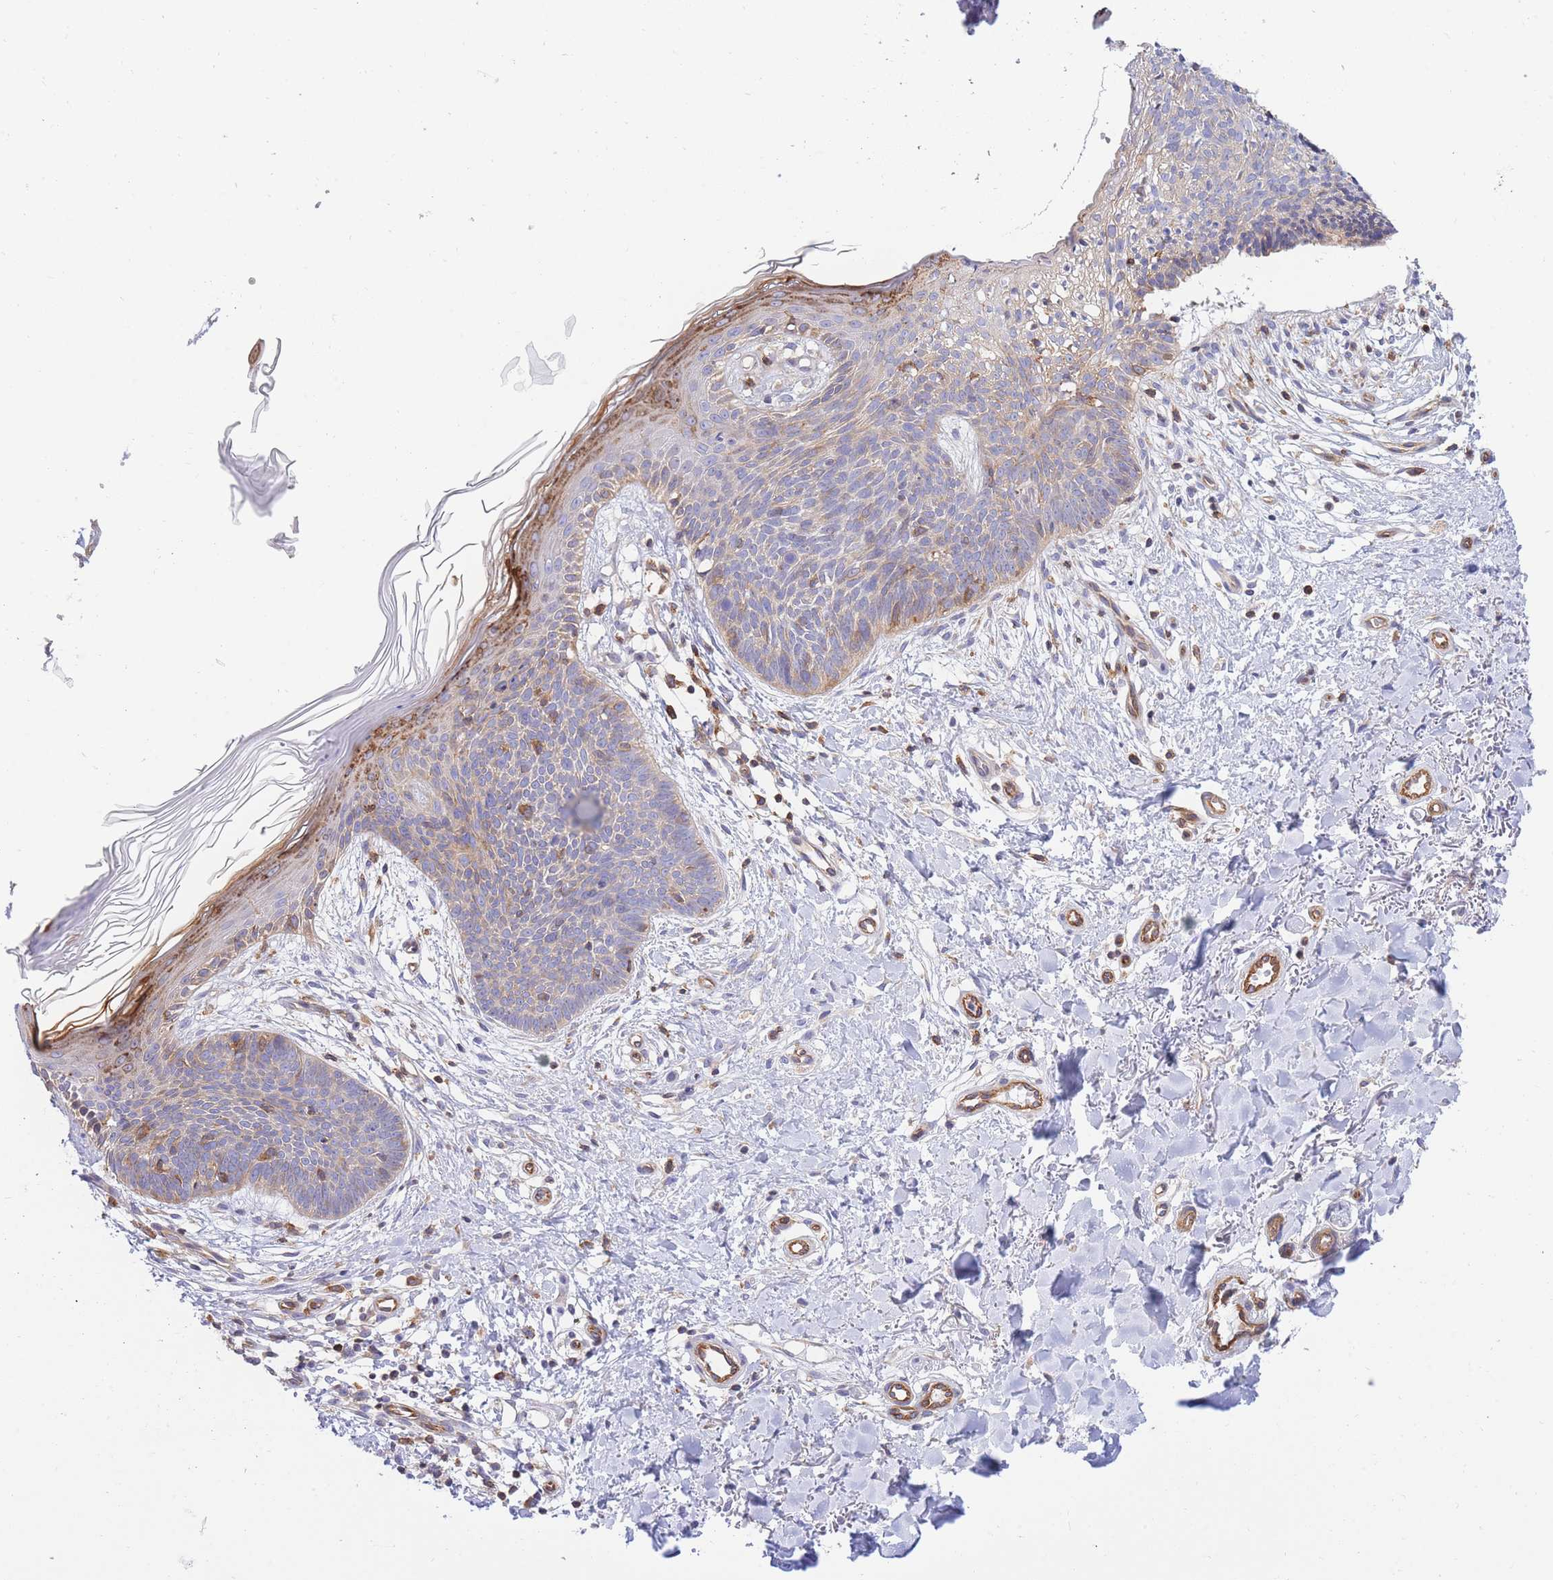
{"staining": {"intensity": "moderate", "quantity": "<25%", "location": "cytoplasmic/membranous"}, "tissue": "skin cancer", "cell_type": "Tumor cells", "image_type": "cancer", "snomed": [{"axis": "morphology", "description": "Basal cell carcinoma"}, {"axis": "topography", "description": "Skin"}], "caption": "Skin basal cell carcinoma stained with immunohistochemistry displays moderate cytoplasmic/membranous positivity in about <25% of tumor cells.", "gene": "REM1", "patient": {"sex": "male", "age": 78}}